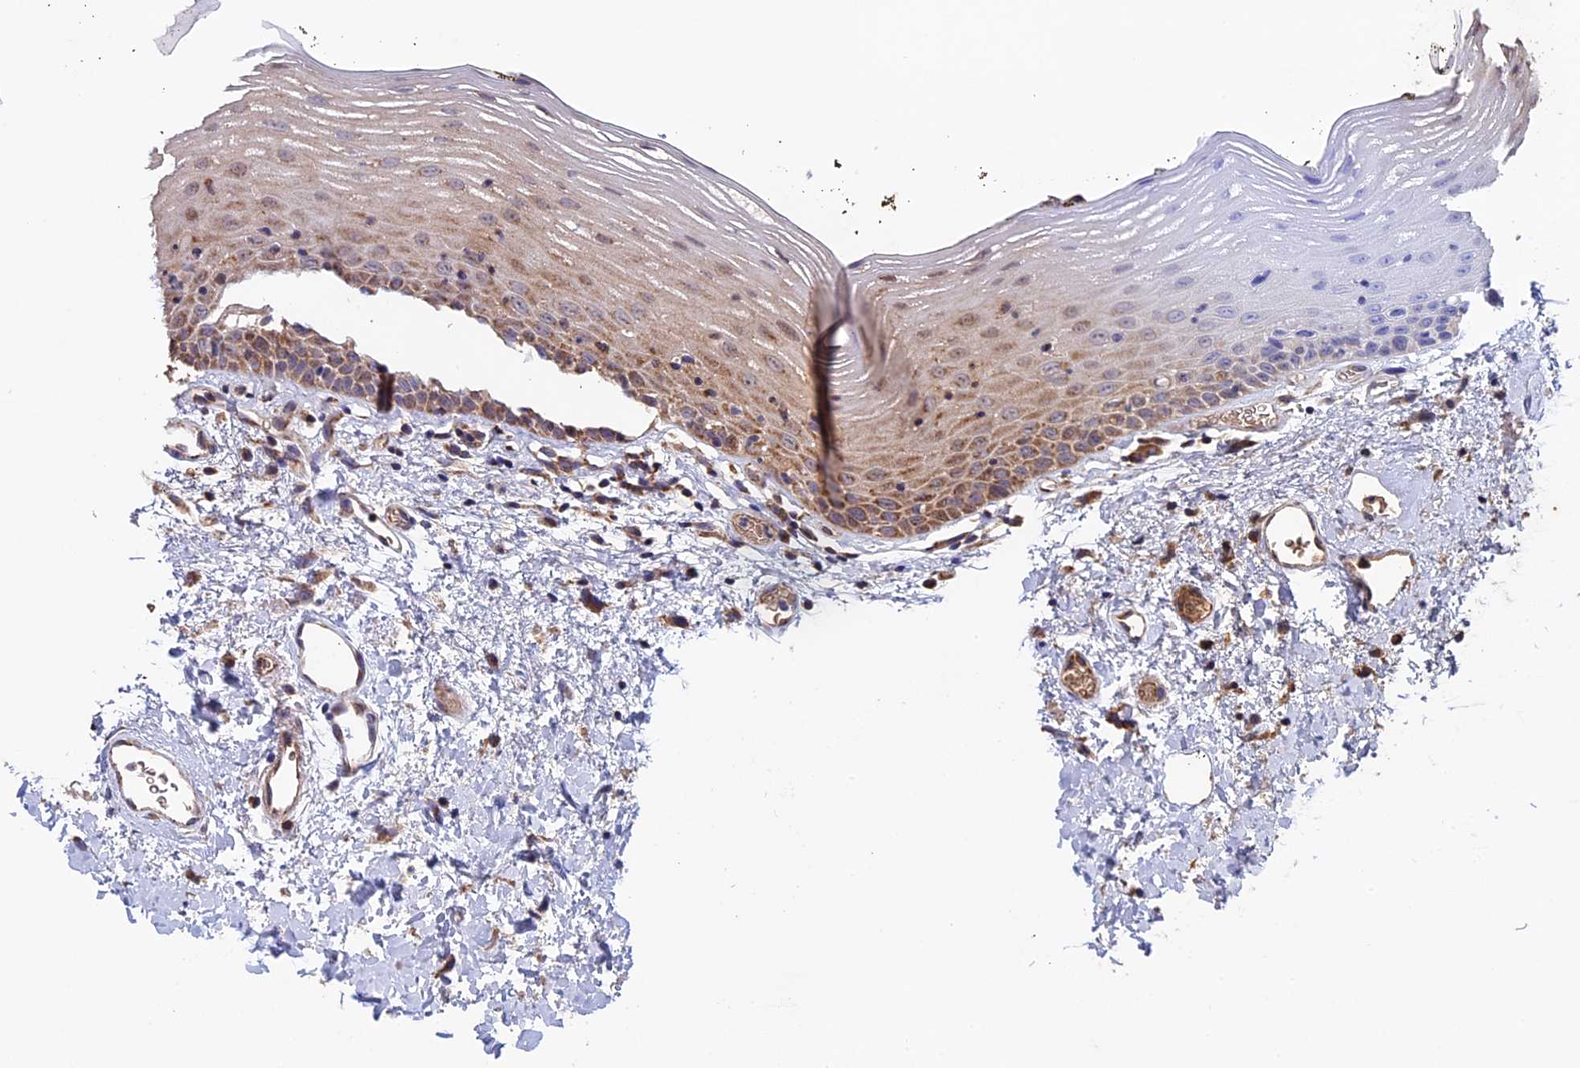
{"staining": {"intensity": "moderate", "quantity": "25%-75%", "location": "cytoplasmic/membranous"}, "tissue": "oral mucosa", "cell_type": "Squamous epithelial cells", "image_type": "normal", "snomed": [{"axis": "morphology", "description": "Normal tissue, NOS"}, {"axis": "topography", "description": "Oral tissue"}], "caption": "Benign oral mucosa displays moderate cytoplasmic/membranous staining in about 25%-75% of squamous epithelial cells, visualized by immunohistochemistry.", "gene": "RNF17", "patient": {"sex": "male", "age": 74}}